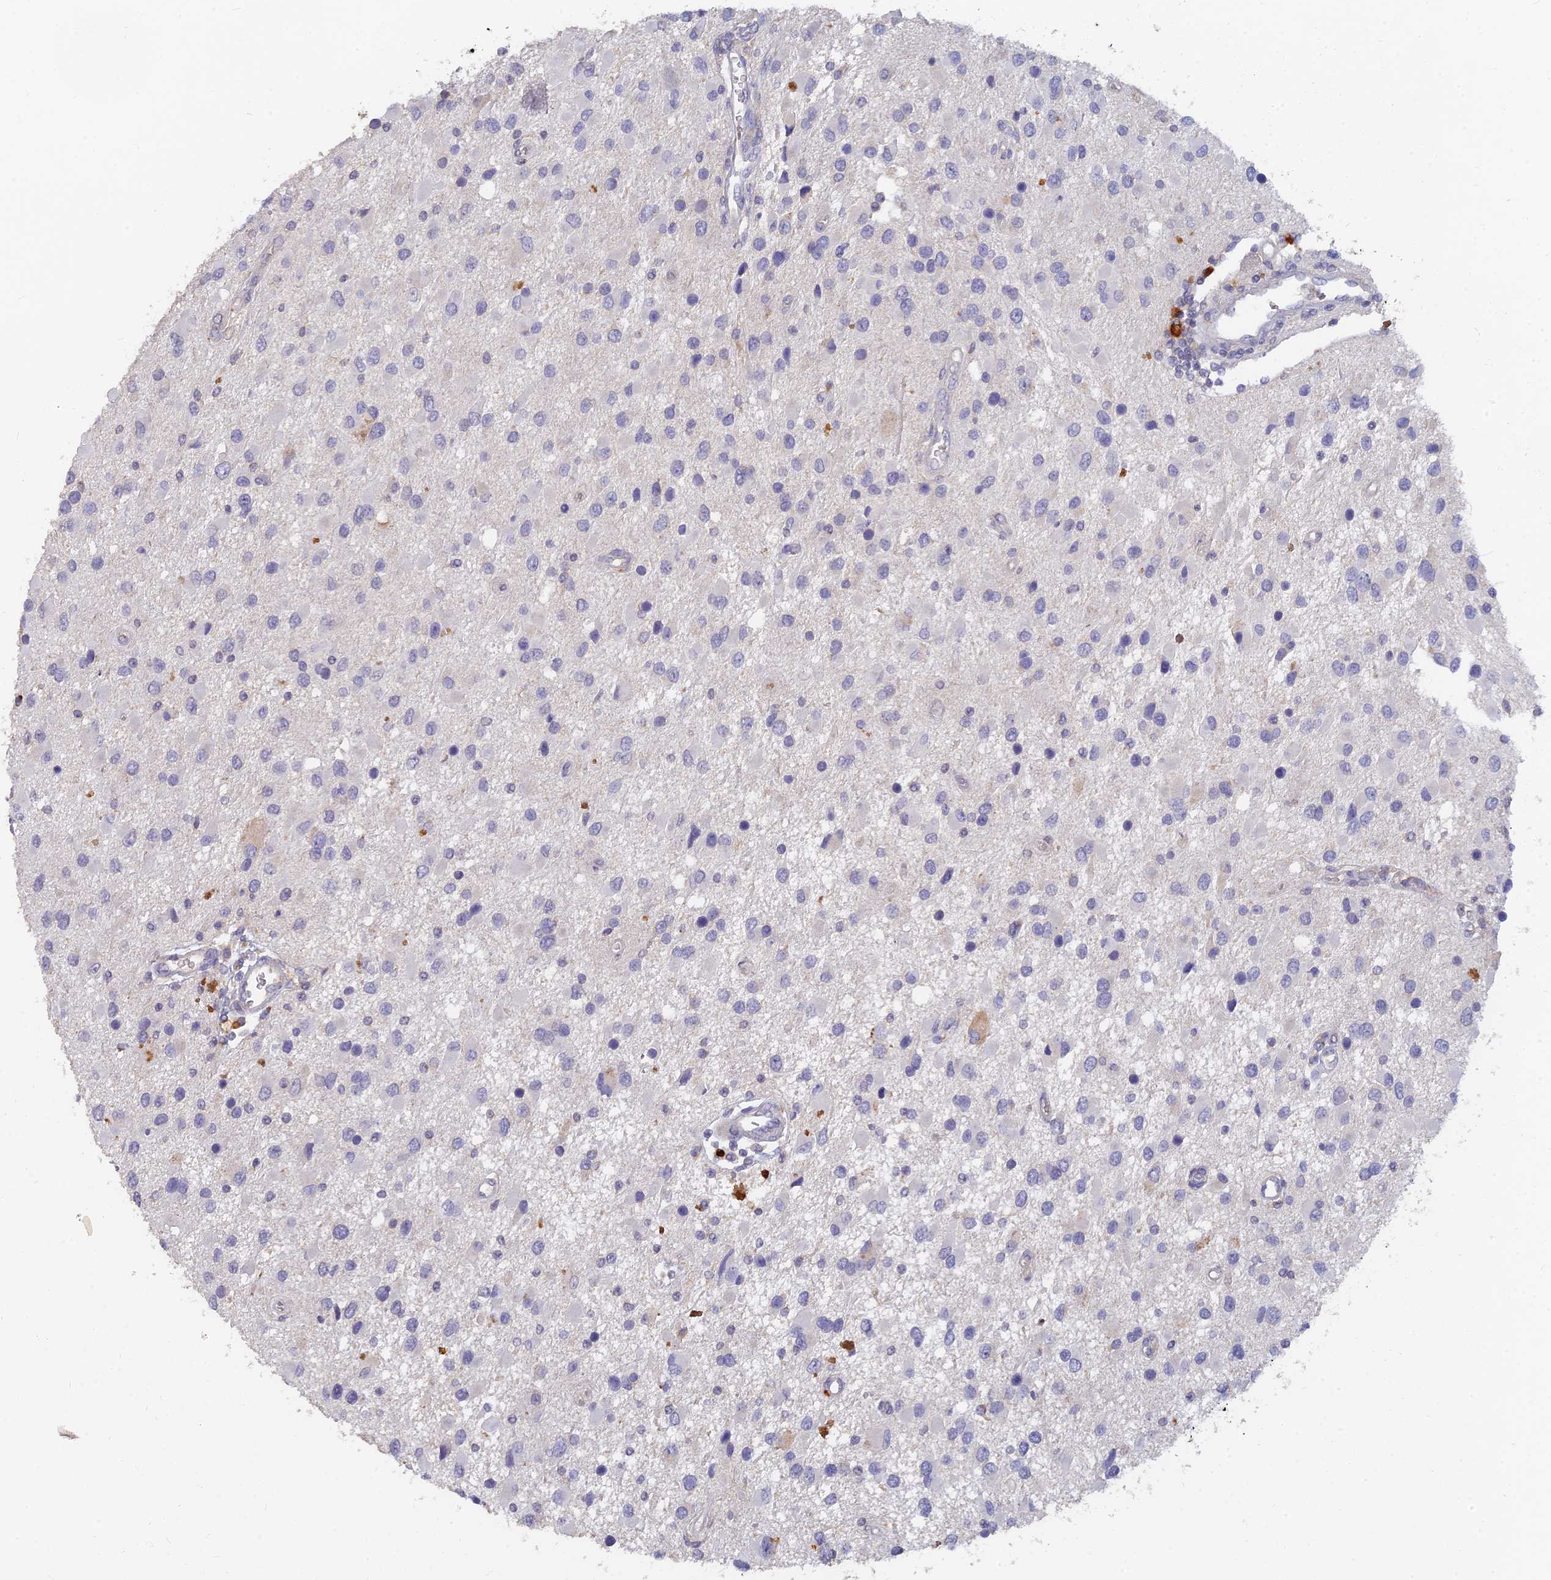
{"staining": {"intensity": "negative", "quantity": "none", "location": "none"}, "tissue": "glioma", "cell_type": "Tumor cells", "image_type": "cancer", "snomed": [{"axis": "morphology", "description": "Glioma, malignant, High grade"}, {"axis": "topography", "description": "Brain"}], "caption": "This is an immunohistochemistry micrograph of human malignant glioma (high-grade). There is no staining in tumor cells.", "gene": "ARRDC1", "patient": {"sex": "male", "age": 53}}